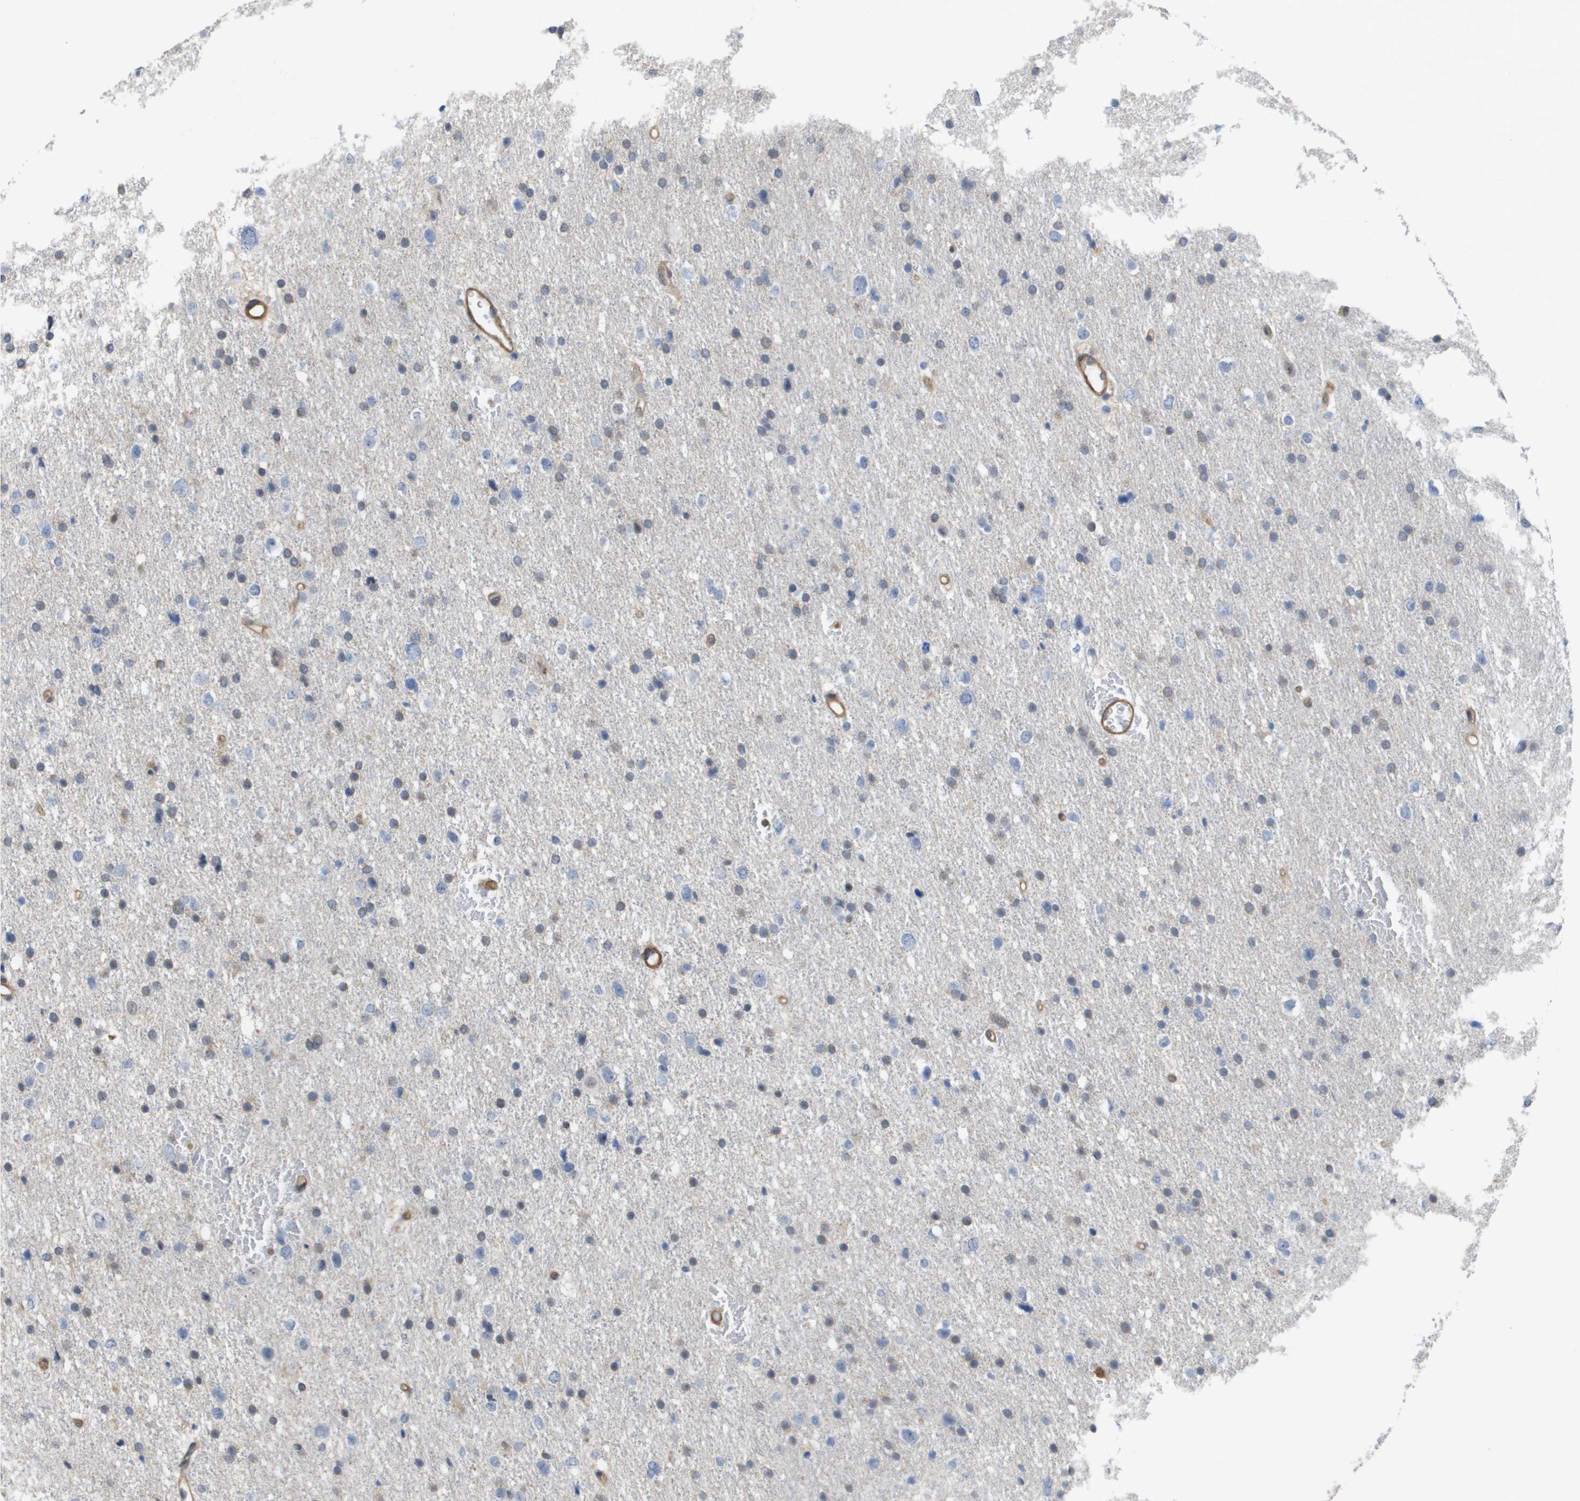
{"staining": {"intensity": "negative", "quantity": "none", "location": "none"}, "tissue": "glioma", "cell_type": "Tumor cells", "image_type": "cancer", "snomed": [{"axis": "morphology", "description": "Glioma, malignant, Low grade"}, {"axis": "topography", "description": "Brain"}], "caption": "Tumor cells show no significant expression in glioma. (DAB immunohistochemistry visualized using brightfield microscopy, high magnification).", "gene": "RNF112", "patient": {"sex": "female", "age": 37}}